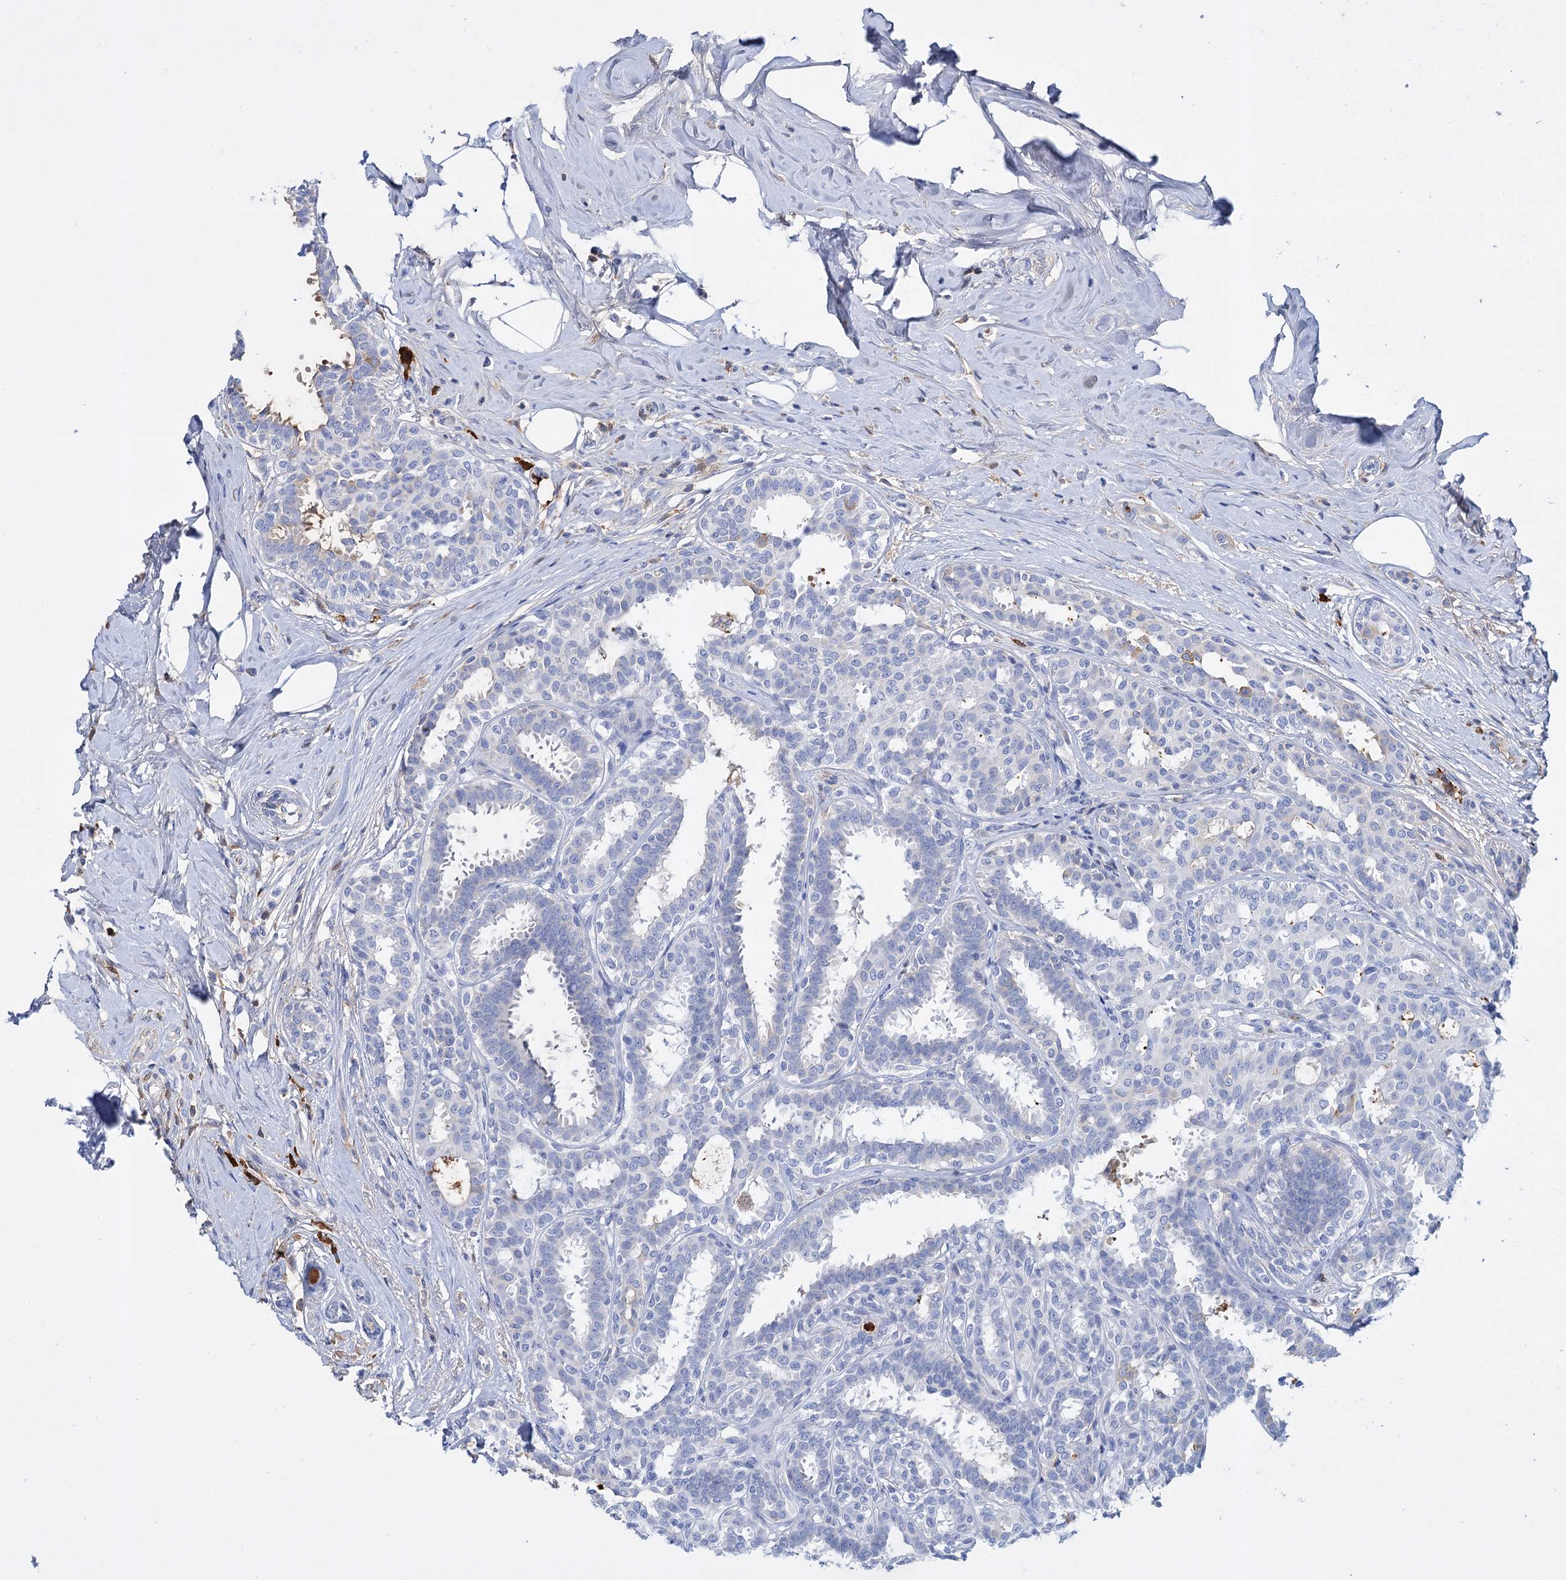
{"staining": {"intensity": "negative", "quantity": "none", "location": "none"}, "tissue": "breast cancer", "cell_type": "Tumor cells", "image_type": "cancer", "snomed": [{"axis": "morphology", "description": "Lobular carcinoma"}, {"axis": "topography", "description": "Breast"}], "caption": "High magnification brightfield microscopy of lobular carcinoma (breast) stained with DAB (brown) and counterstained with hematoxylin (blue): tumor cells show no significant expression.", "gene": "FBXW12", "patient": {"sex": "female", "age": 51}}